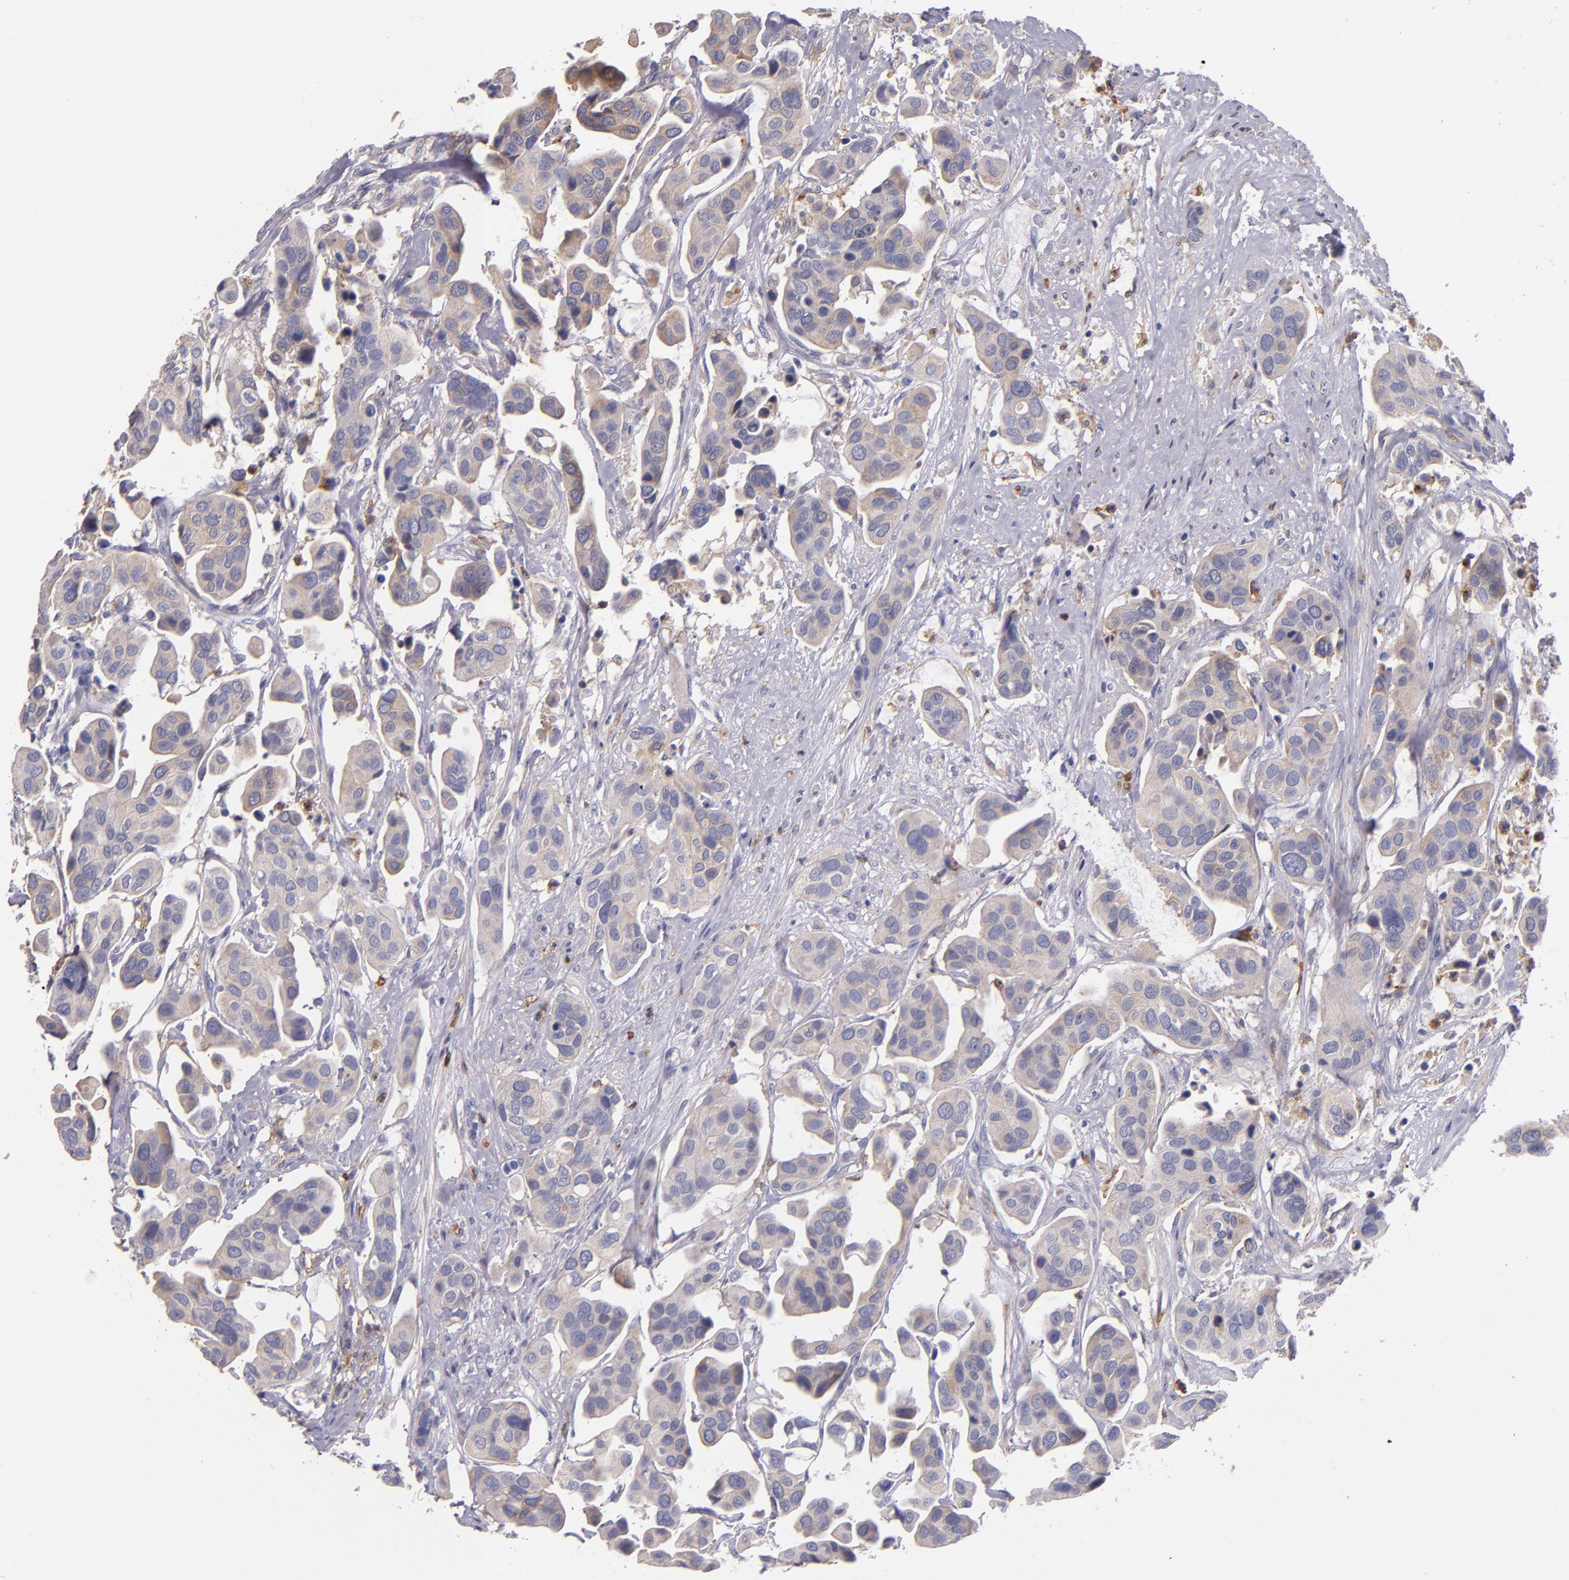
{"staining": {"intensity": "weak", "quantity": "25%-75%", "location": "cytoplasmic/membranous"}, "tissue": "urothelial cancer", "cell_type": "Tumor cells", "image_type": "cancer", "snomed": [{"axis": "morphology", "description": "Adenocarcinoma, NOS"}, {"axis": "topography", "description": "Urinary bladder"}], "caption": "Protein staining of urothelial cancer tissue exhibits weak cytoplasmic/membranous staining in approximately 25%-75% of tumor cells.", "gene": "C5AR1", "patient": {"sex": "male", "age": 61}}